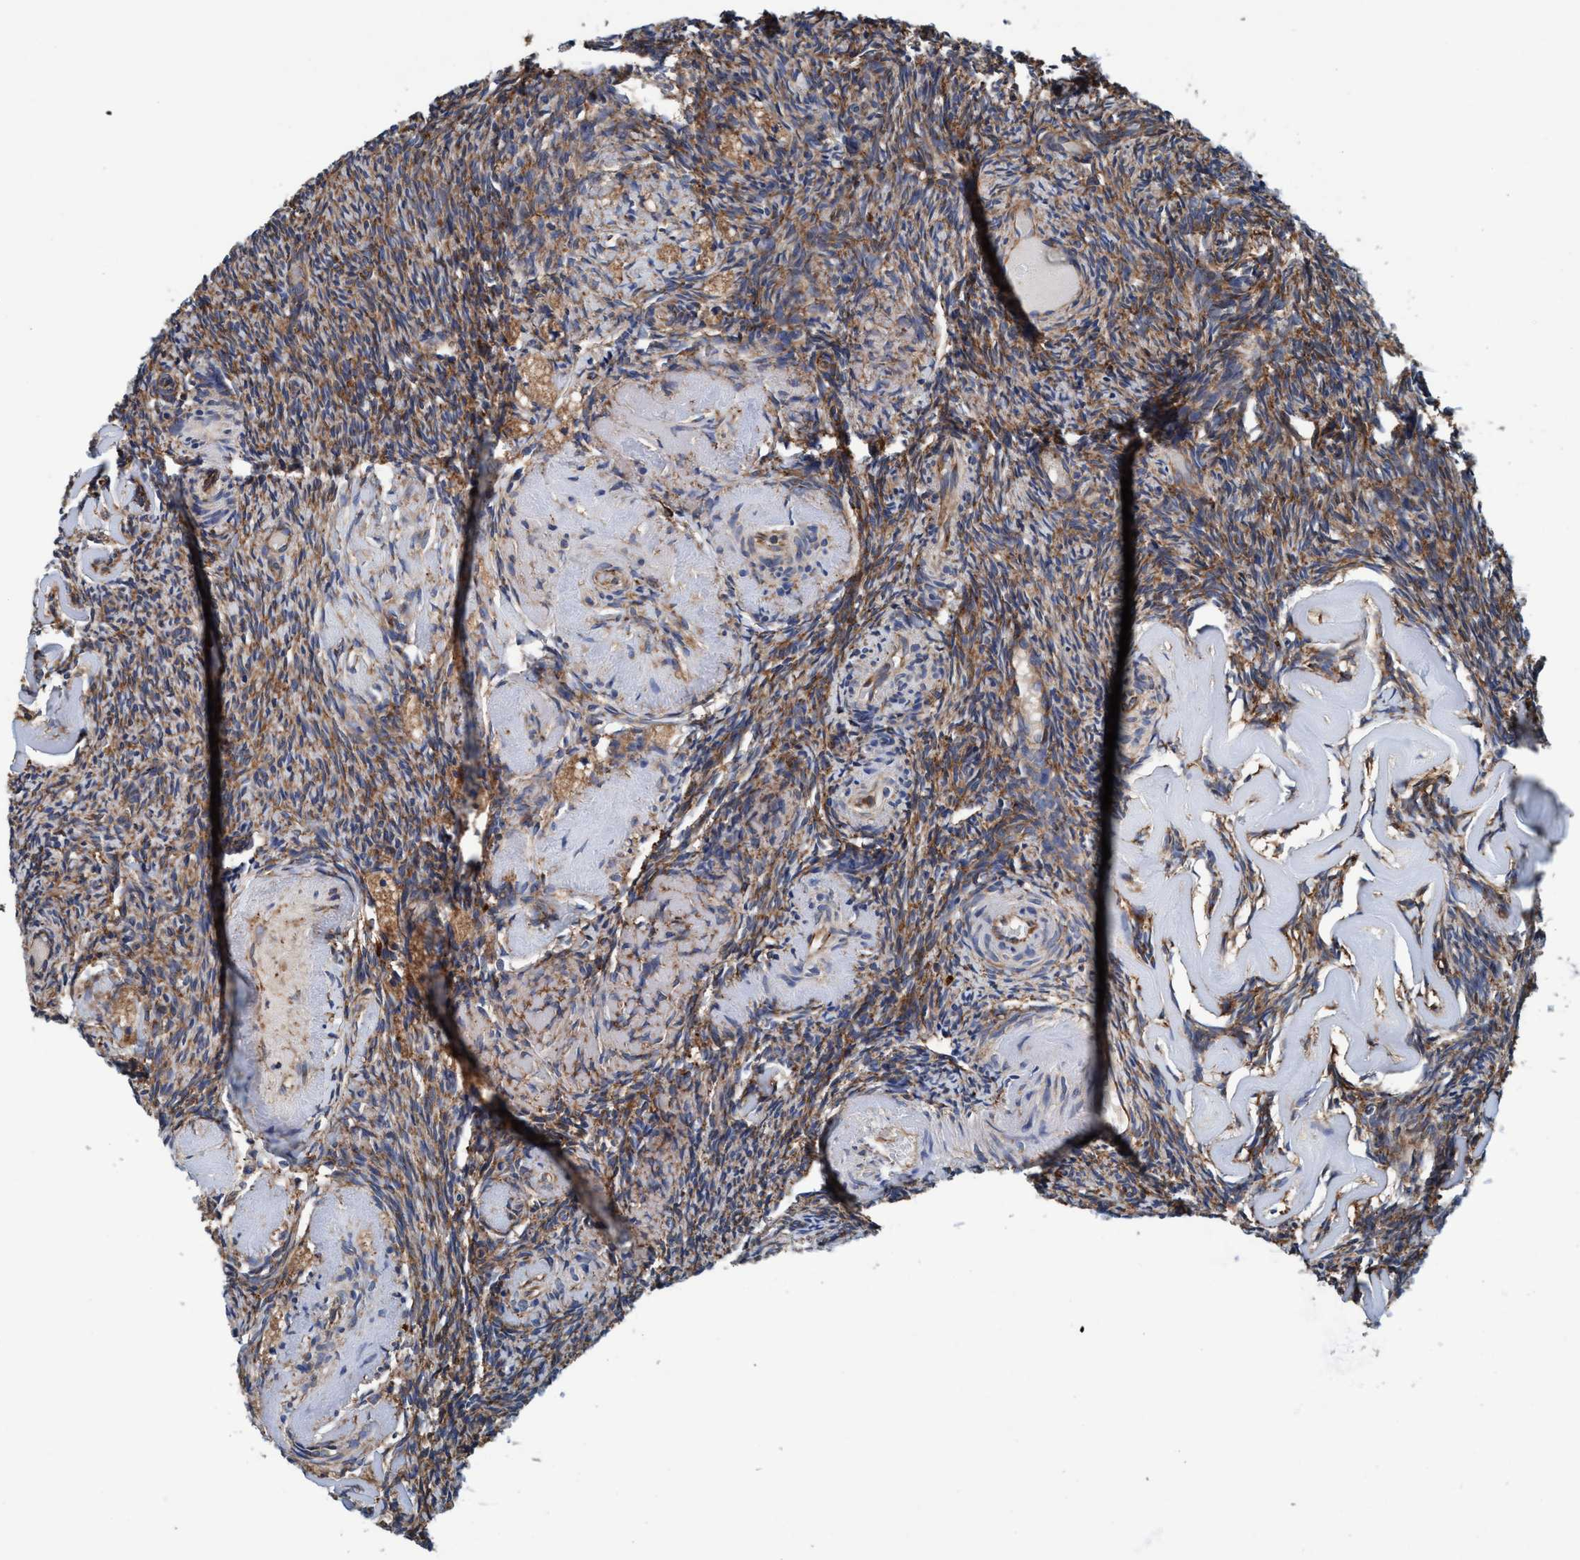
{"staining": {"intensity": "moderate", "quantity": "25%-75%", "location": "cytoplasmic/membranous"}, "tissue": "ovary", "cell_type": "Follicle cells", "image_type": "normal", "snomed": [{"axis": "morphology", "description": "Normal tissue, NOS"}, {"axis": "topography", "description": "Ovary"}], "caption": "A micrograph showing moderate cytoplasmic/membranous expression in about 25%-75% of follicle cells in unremarkable ovary, as visualized by brown immunohistochemical staining.", "gene": "ENDOG", "patient": {"sex": "female", "age": 60}}